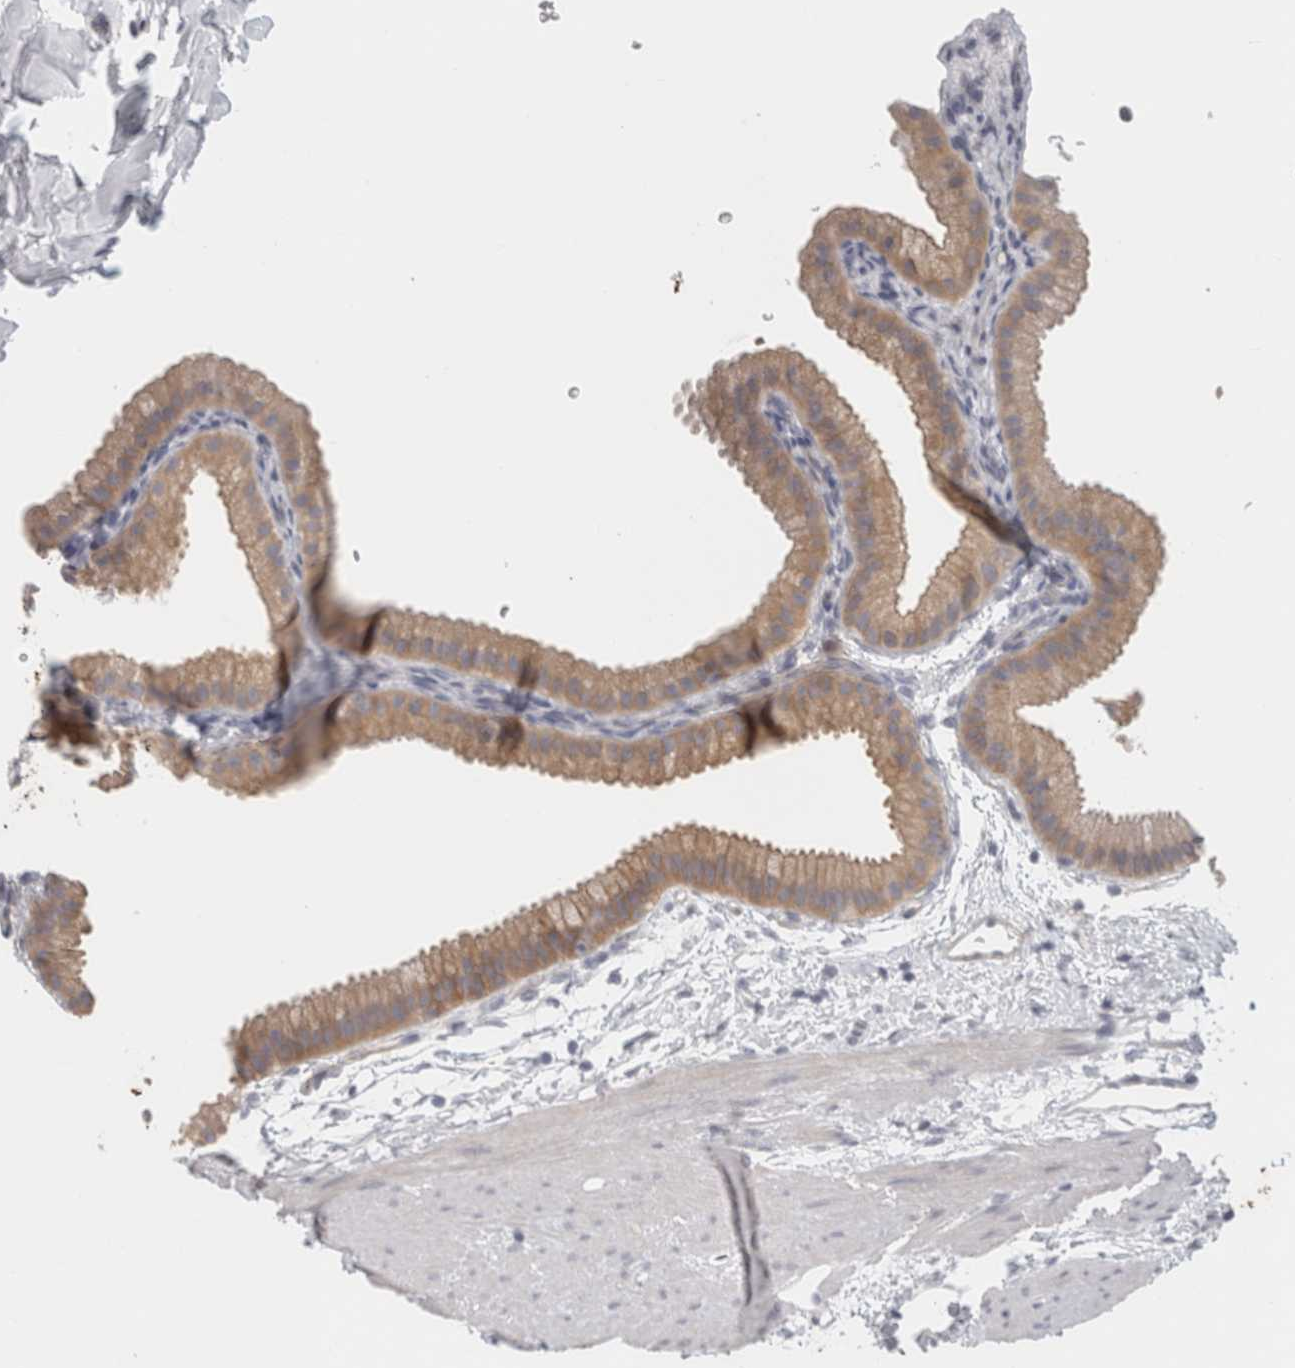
{"staining": {"intensity": "moderate", "quantity": ">75%", "location": "cytoplasmic/membranous"}, "tissue": "gallbladder", "cell_type": "Glandular cells", "image_type": "normal", "snomed": [{"axis": "morphology", "description": "Normal tissue, NOS"}, {"axis": "topography", "description": "Gallbladder"}], "caption": "DAB (3,3'-diaminobenzidine) immunohistochemical staining of unremarkable human gallbladder displays moderate cytoplasmic/membranous protein staining in about >75% of glandular cells. Nuclei are stained in blue.", "gene": "FBLIM1", "patient": {"sex": "female", "age": 64}}